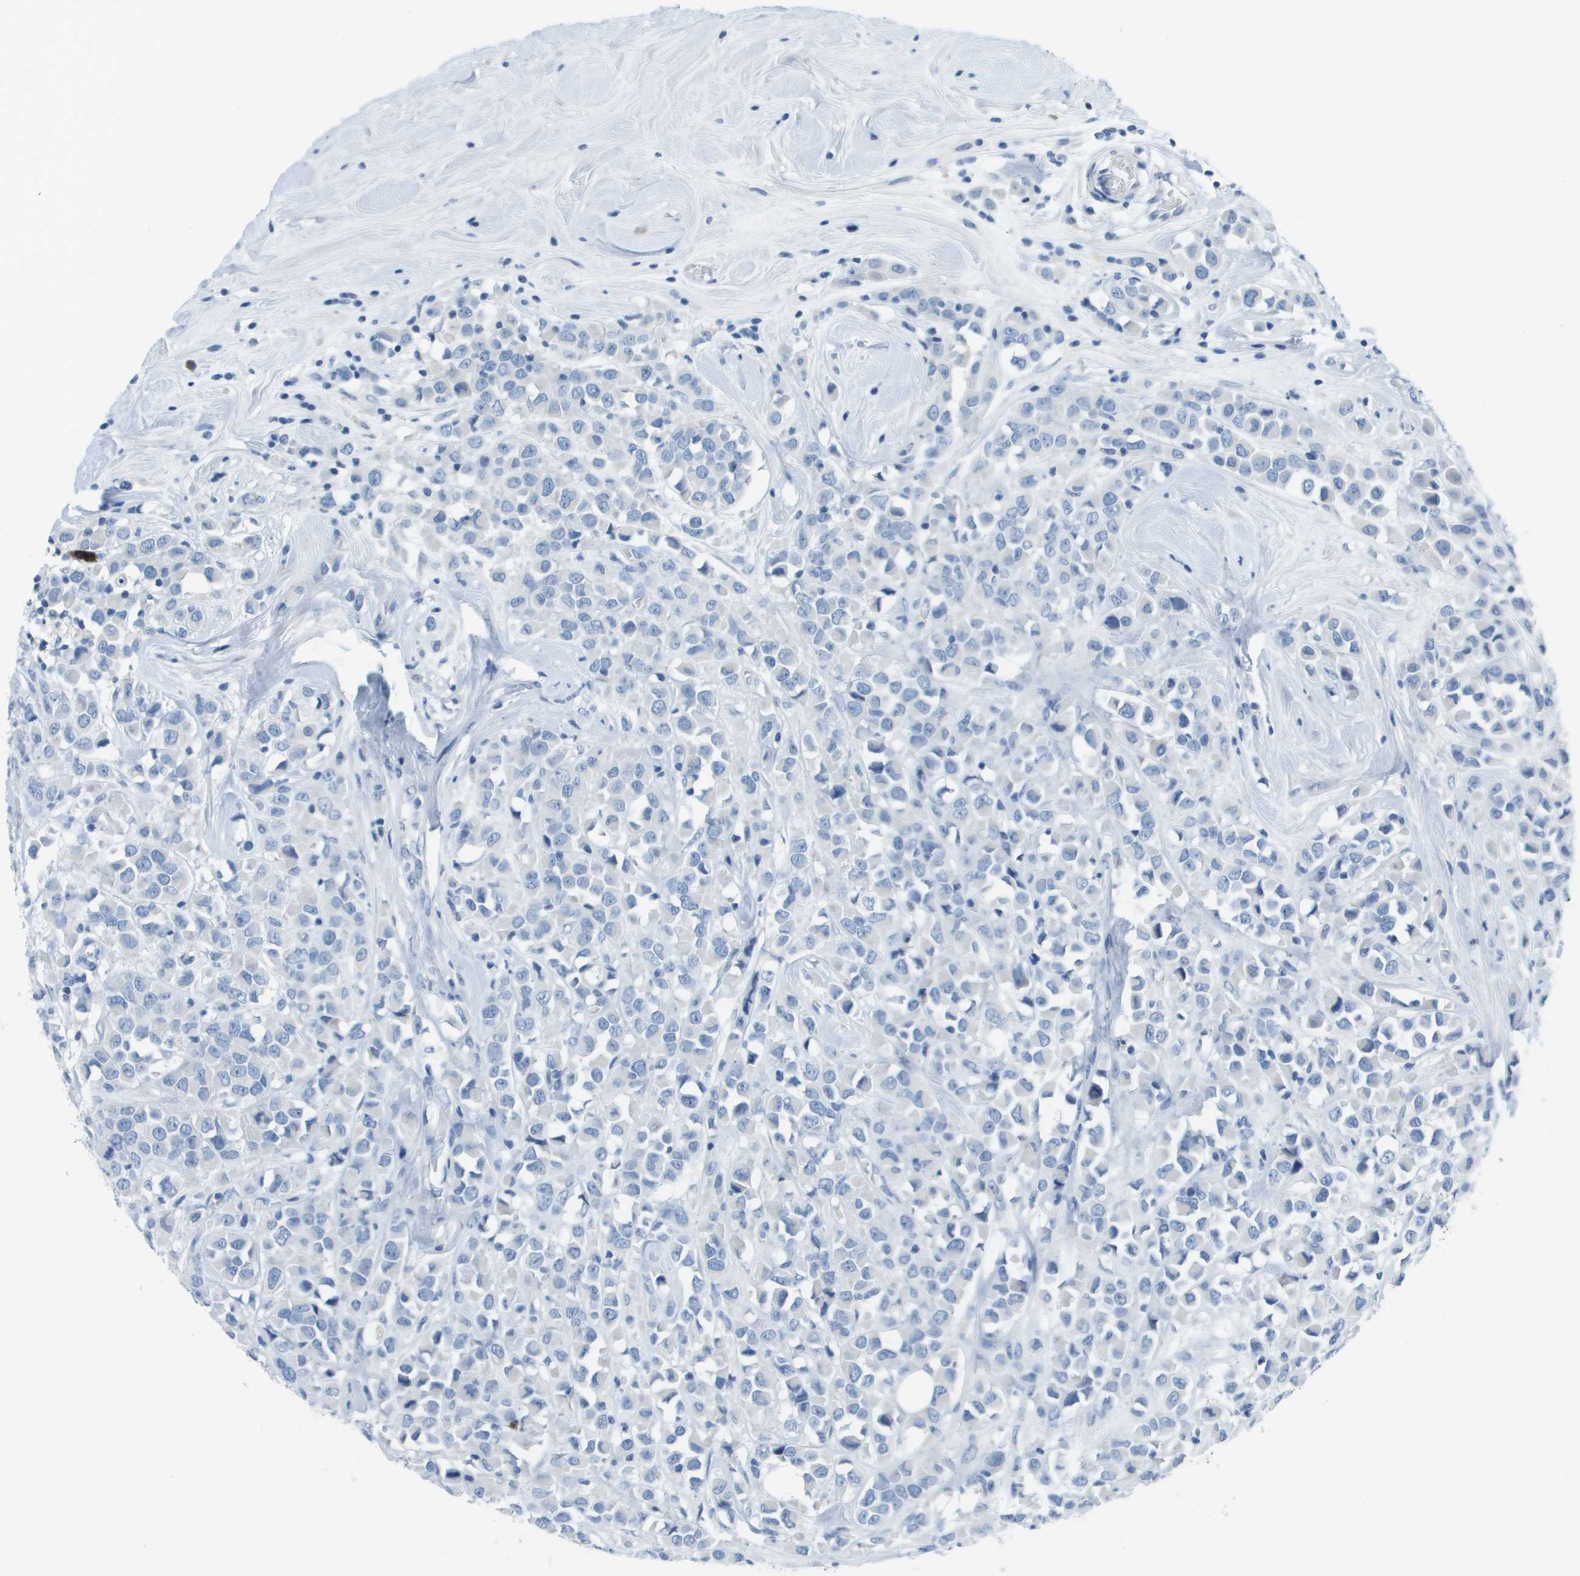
{"staining": {"intensity": "negative", "quantity": "none", "location": "none"}, "tissue": "breast cancer", "cell_type": "Tumor cells", "image_type": "cancer", "snomed": [{"axis": "morphology", "description": "Duct carcinoma"}, {"axis": "topography", "description": "Breast"}], "caption": "Image shows no protein staining in tumor cells of breast cancer (invasive ductal carcinoma) tissue.", "gene": "GPR18", "patient": {"sex": "female", "age": 61}}